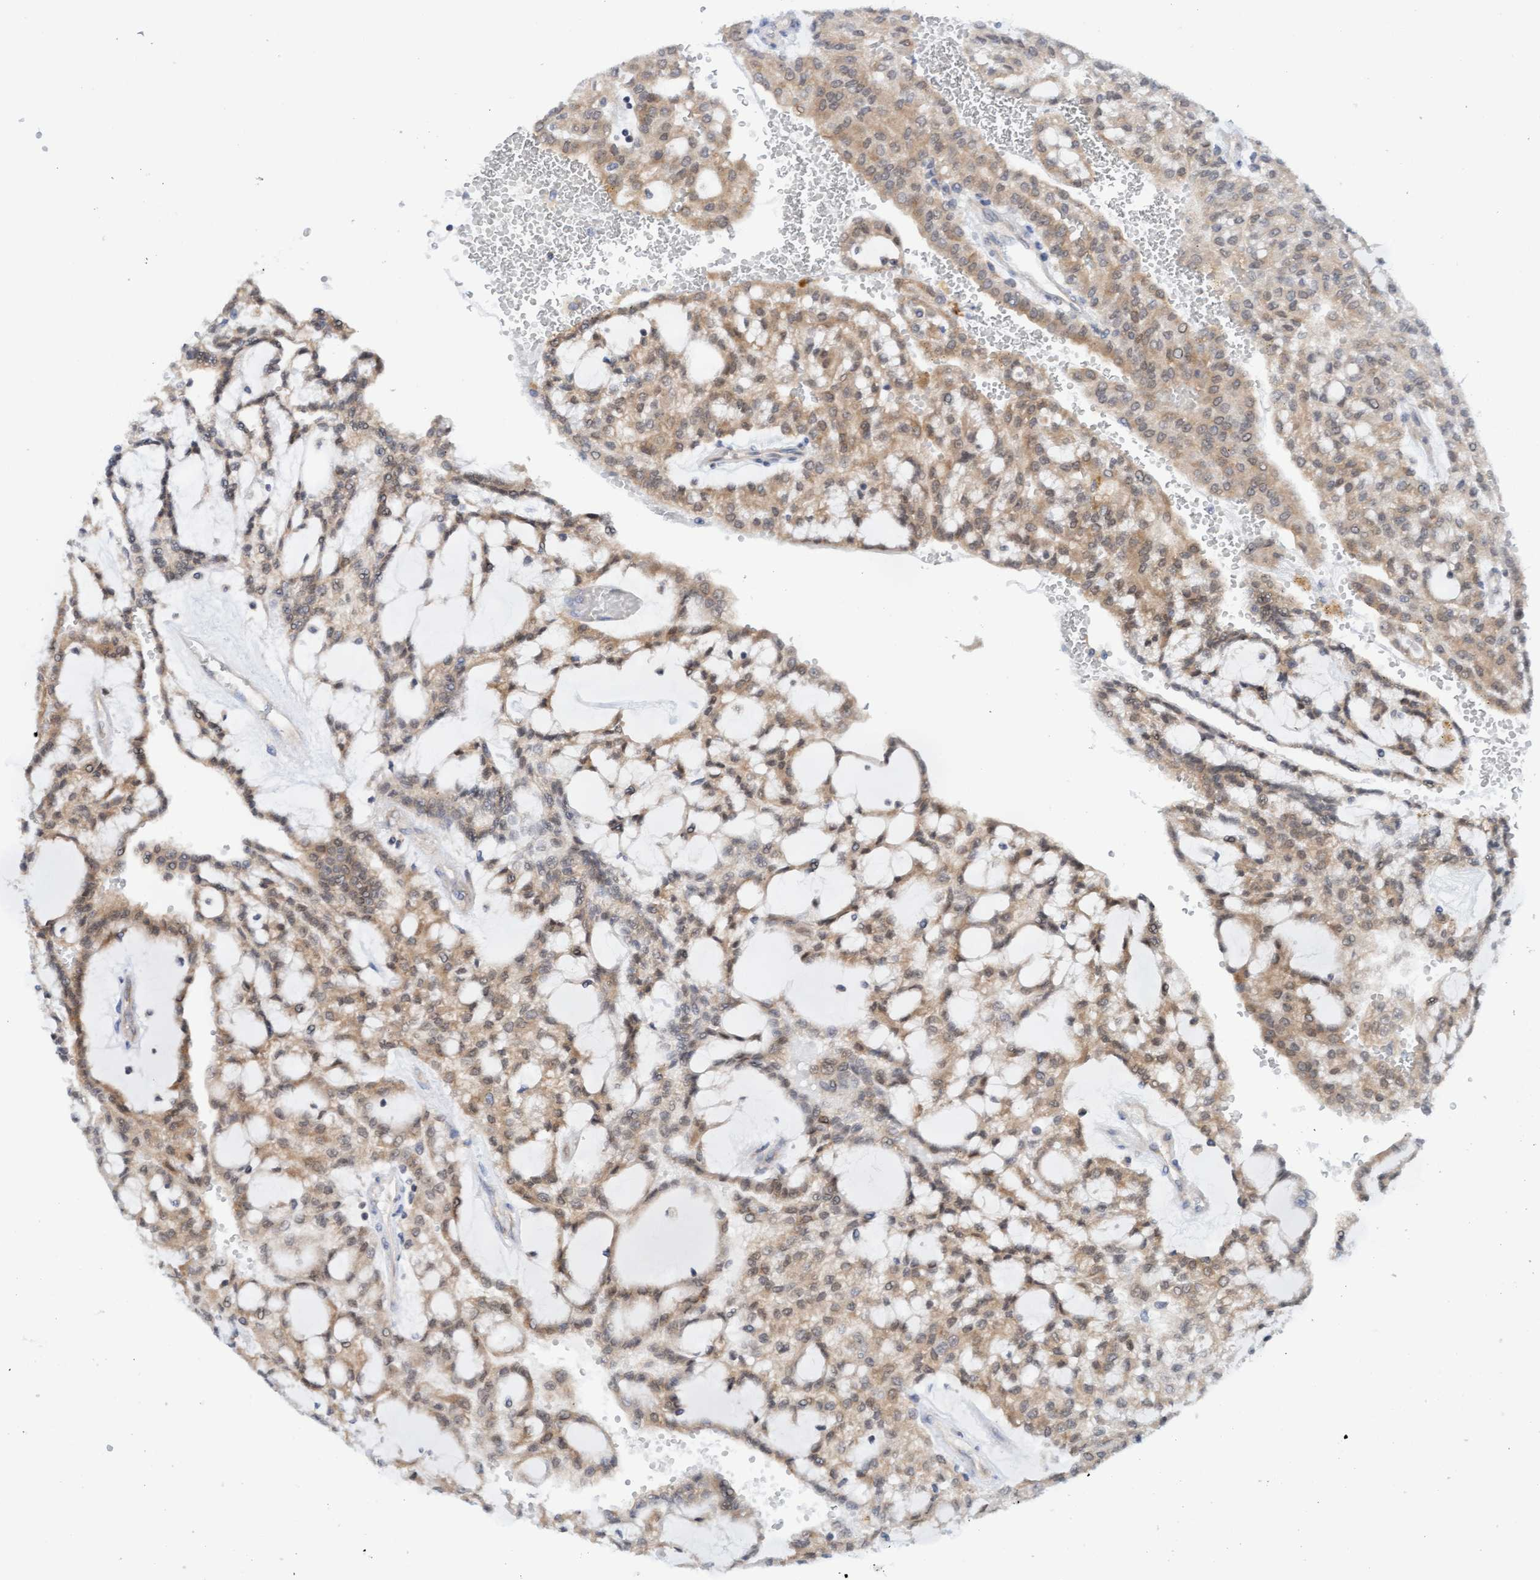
{"staining": {"intensity": "weak", "quantity": ">75%", "location": "cytoplasmic/membranous"}, "tissue": "renal cancer", "cell_type": "Tumor cells", "image_type": "cancer", "snomed": [{"axis": "morphology", "description": "Adenocarcinoma, NOS"}, {"axis": "topography", "description": "Kidney"}], "caption": "Weak cytoplasmic/membranous expression for a protein is seen in about >75% of tumor cells of renal adenocarcinoma using immunohistochemistry.", "gene": "AMZ2", "patient": {"sex": "male", "age": 63}}